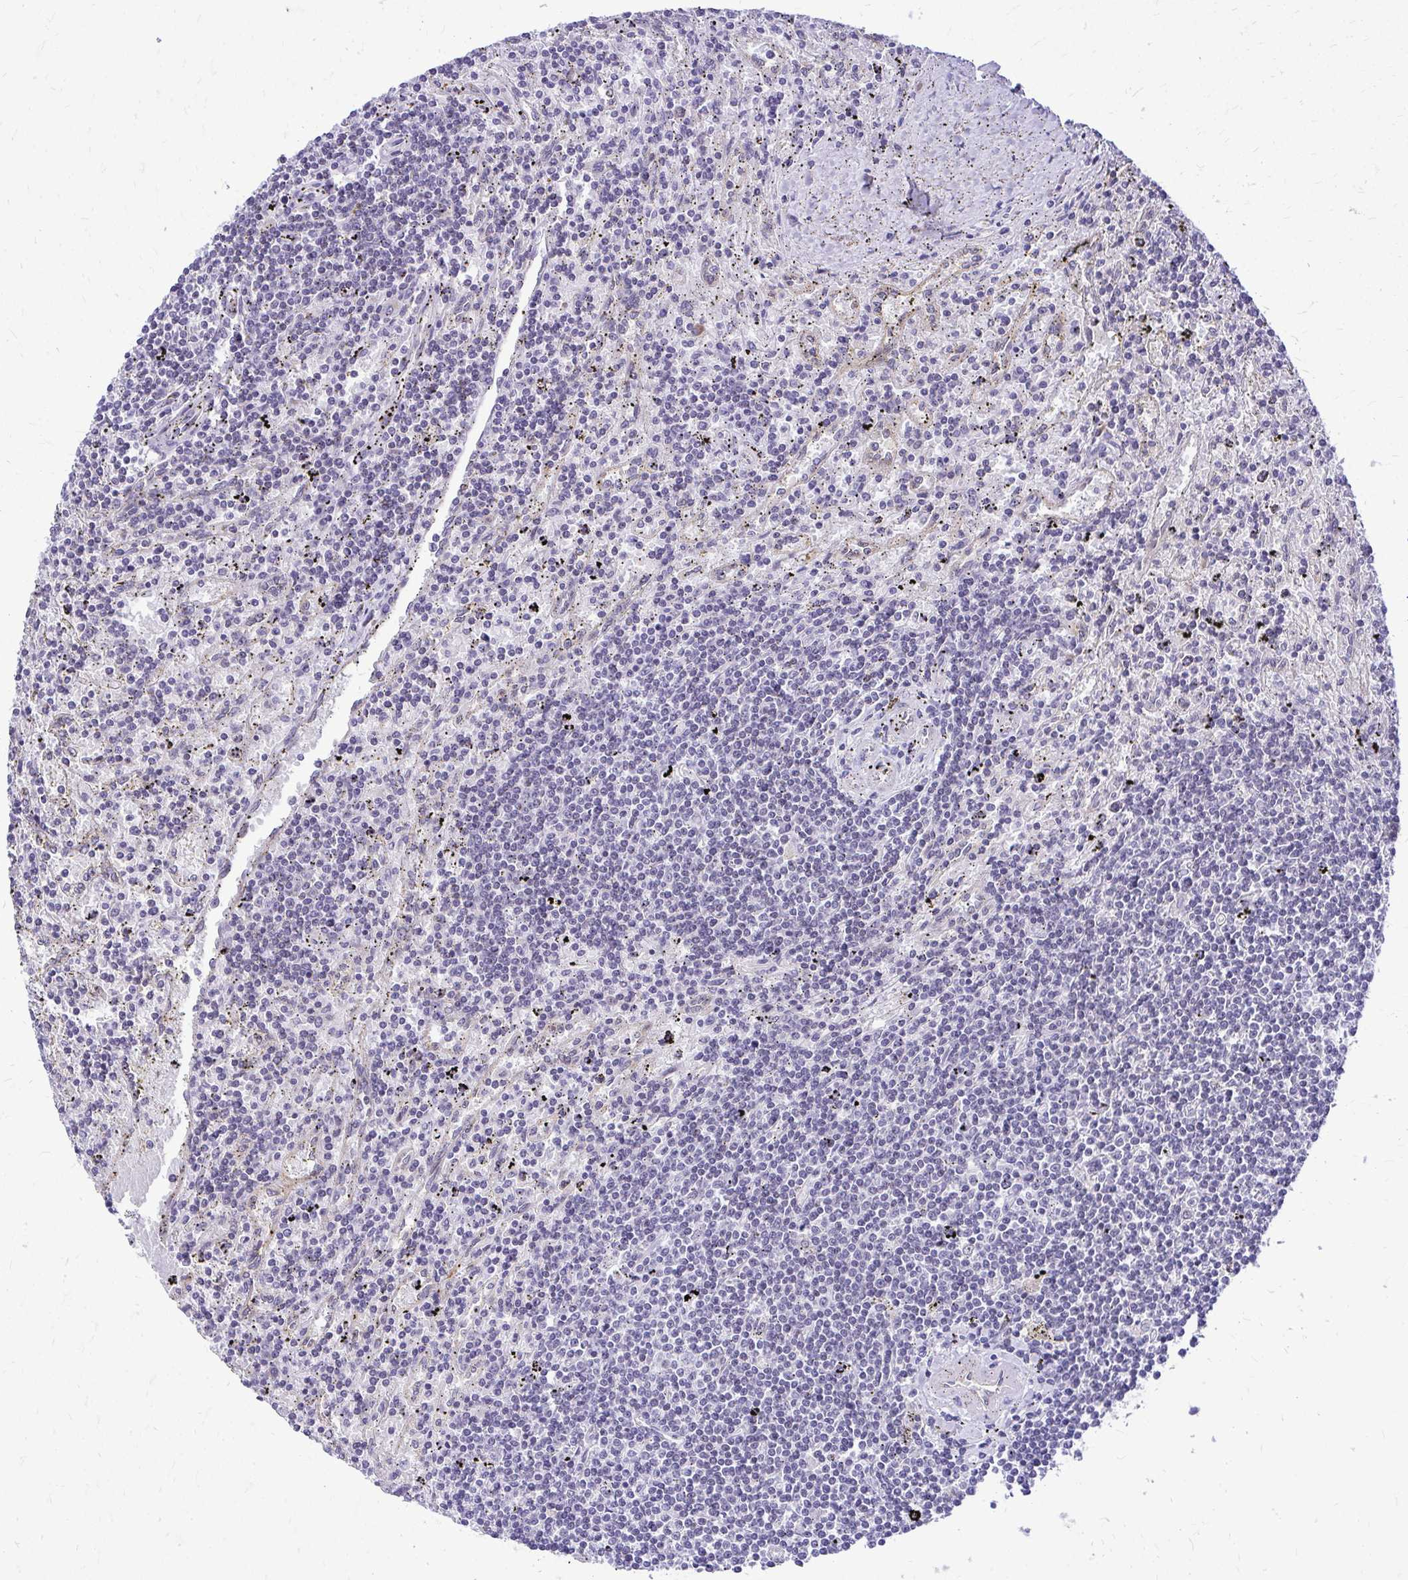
{"staining": {"intensity": "negative", "quantity": "none", "location": "none"}, "tissue": "lymphoma", "cell_type": "Tumor cells", "image_type": "cancer", "snomed": [{"axis": "morphology", "description": "Malignant lymphoma, non-Hodgkin's type, Low grade"}, {"axis": "topography", "description": "Spleen"}], "caption": "The micrograph demonstrates no staining of tumor cells in lymphoma. (DAB immunohistochemistry visualized using brightfield microscopy, high magnification).", "gene": "NIFK", "patient": {"sex": "male", "age": 76}}